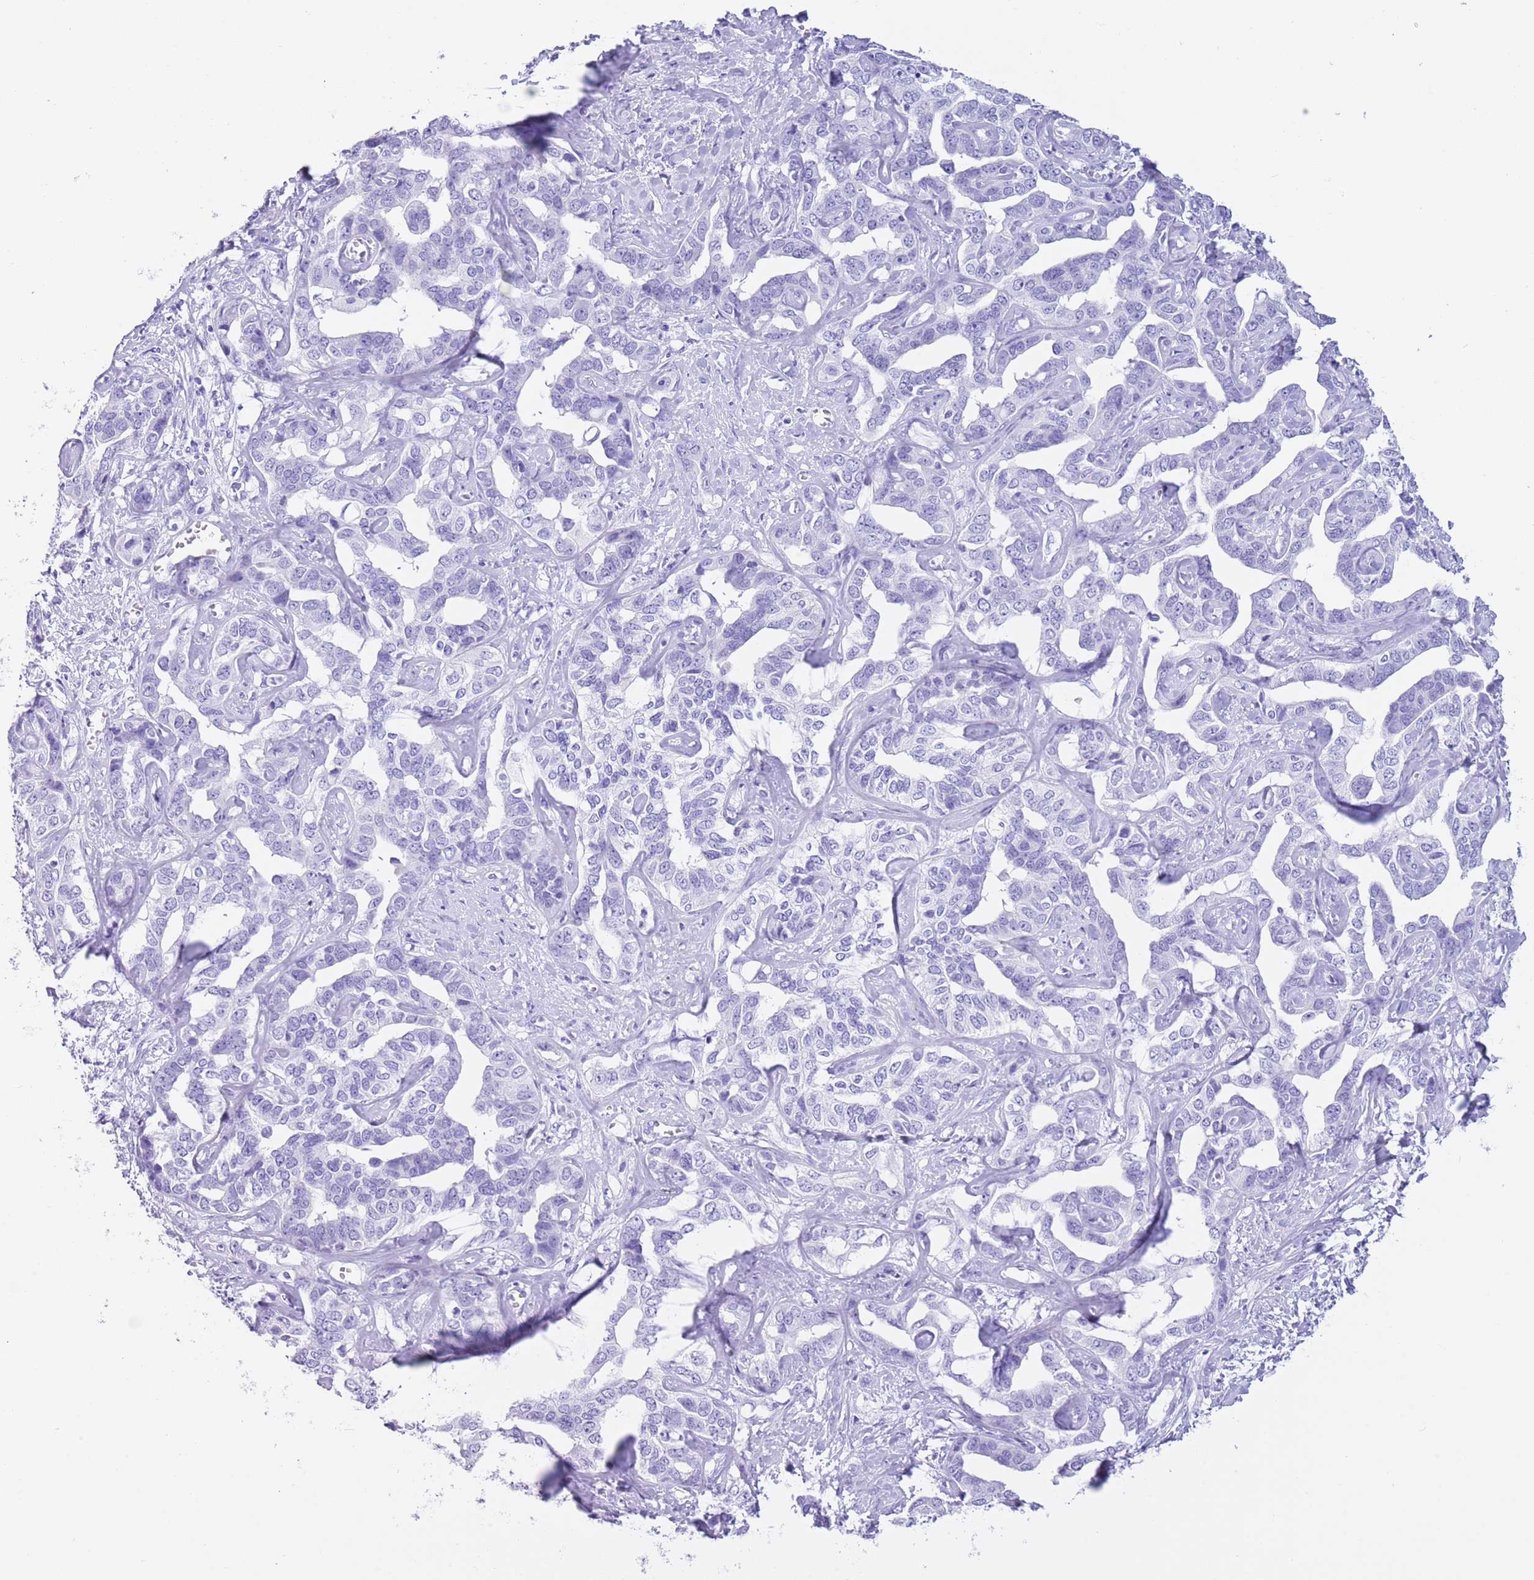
{"staining": {"intensity": "negative", "quantity": "none", "location": "none"}, "tissue": "liver cancer", "cell_type": "Tumor cells", "image_type": "cancer", "snomed": [{"axis": "morphology", "description": "Cholangiocarcinoma"}, {"axis": "topography", "description": "Liver"}], "caption": "This photomicrograph is of liver cancer (cholangiocarcinoma) stained with immunohistochemistry to label a protein in brown with the nuclei are counter-stained blue. There is no positivity in tumor cells.", "gene": "TMEM185B", "patient": {"sex": "male", "age": 59}}